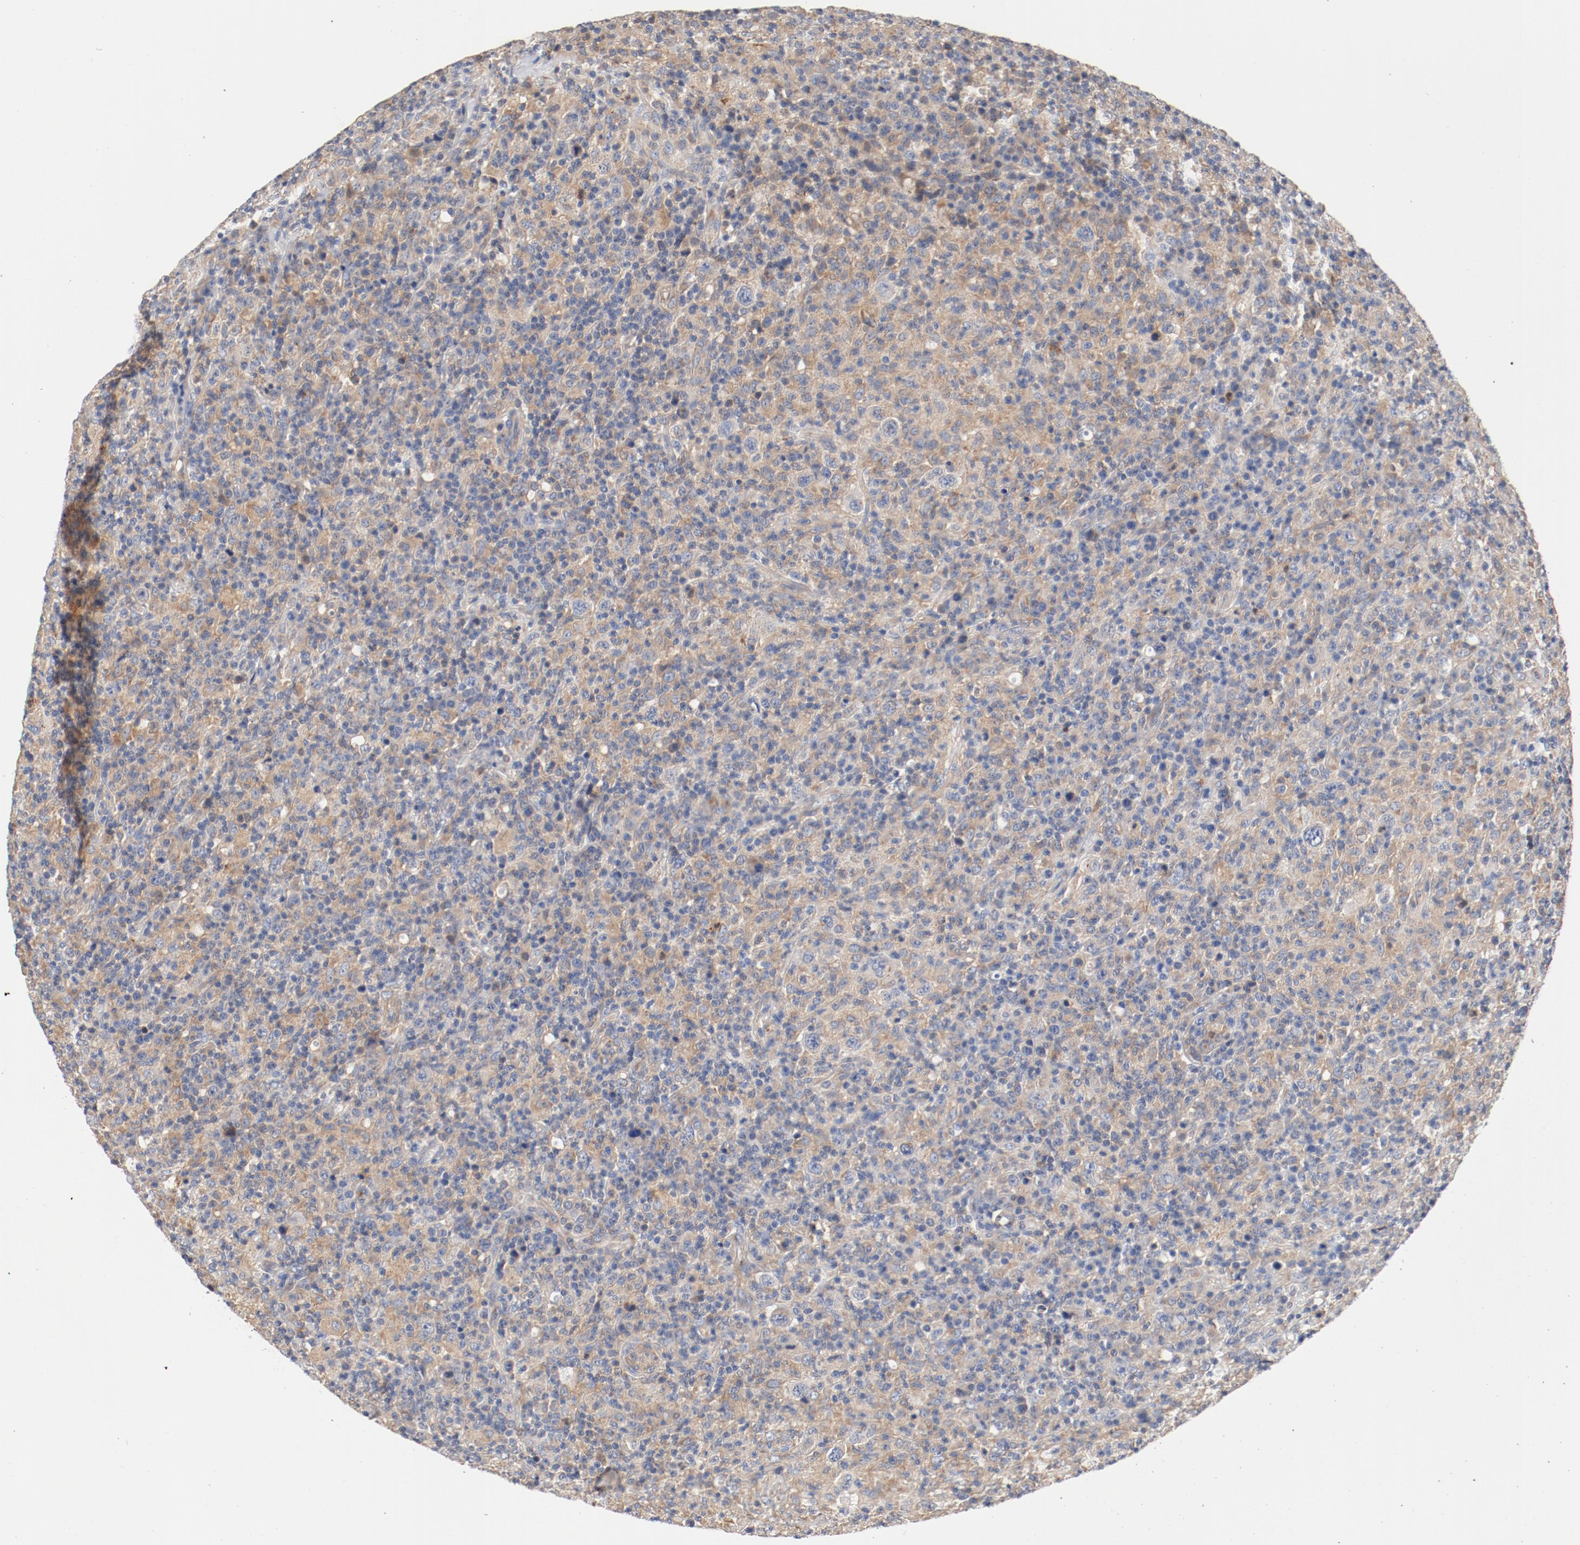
{"staining": {"intensity": "weak", "quantity": ">75%", "location": "cytoplasmic/membranous"}, "tissue": "lymphoma", "cell_type": "Tumor cells", "image_type": "cancer", "snomed": [{"axis": "morphology", "description": "Hodgkin's disease, NOS"}, {"axis": "topography", "description": "Lymph node"}], "caption": "A low amount of weak cytoplasmic/membranous expression is seen in approximately >75% of tumor cells in Hodgkin's disease tissue.", "gene": "ILK", "patient": {"sex": "male", "age": 65}}